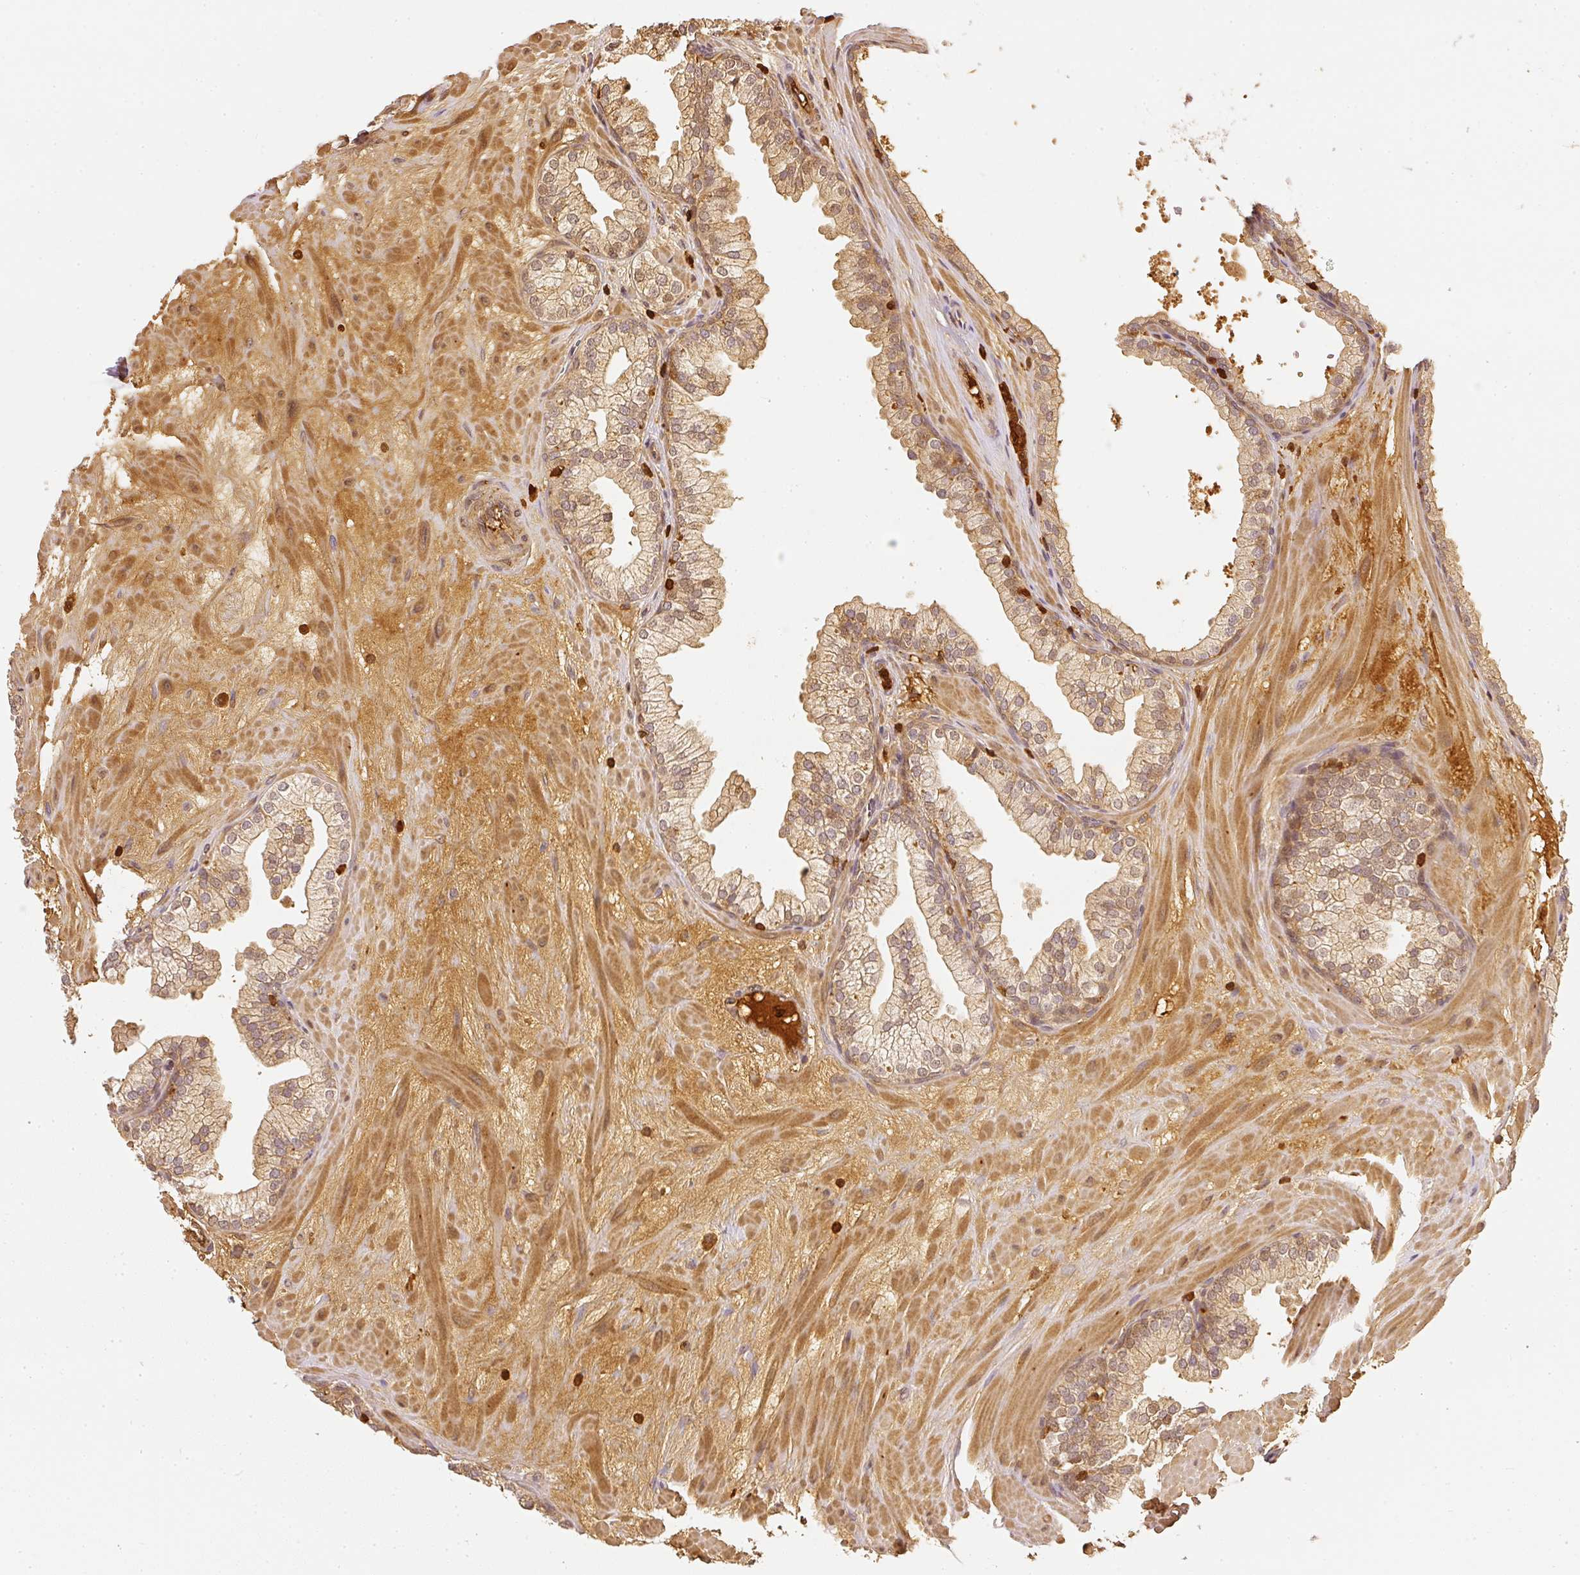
{"staining": {"intensity": "moderate", "quantity": ">75%", "location": "cytoplasmic/membranous"}, "tissue": "prostate", "cell_type": "Glandular cells", "image_type": "normal", "snomed": [{"axis": "morphology", "description": "Normal tissue, NOS"}, {"axis": "topography", "description": "Prostate"}, {"axis": "topography", "description": "Peripheral nerve tissue"}], "caption": "Immunohistochemical staining of normal human prostate displays moderate cytoplasmic/membranous protein expression in approximately >75% of glandular cells. (DAB = brown stain, brightfield microscopy at high magnification).", "gene": "PFN1", "patient": {"sex": "male", "age": 61}}